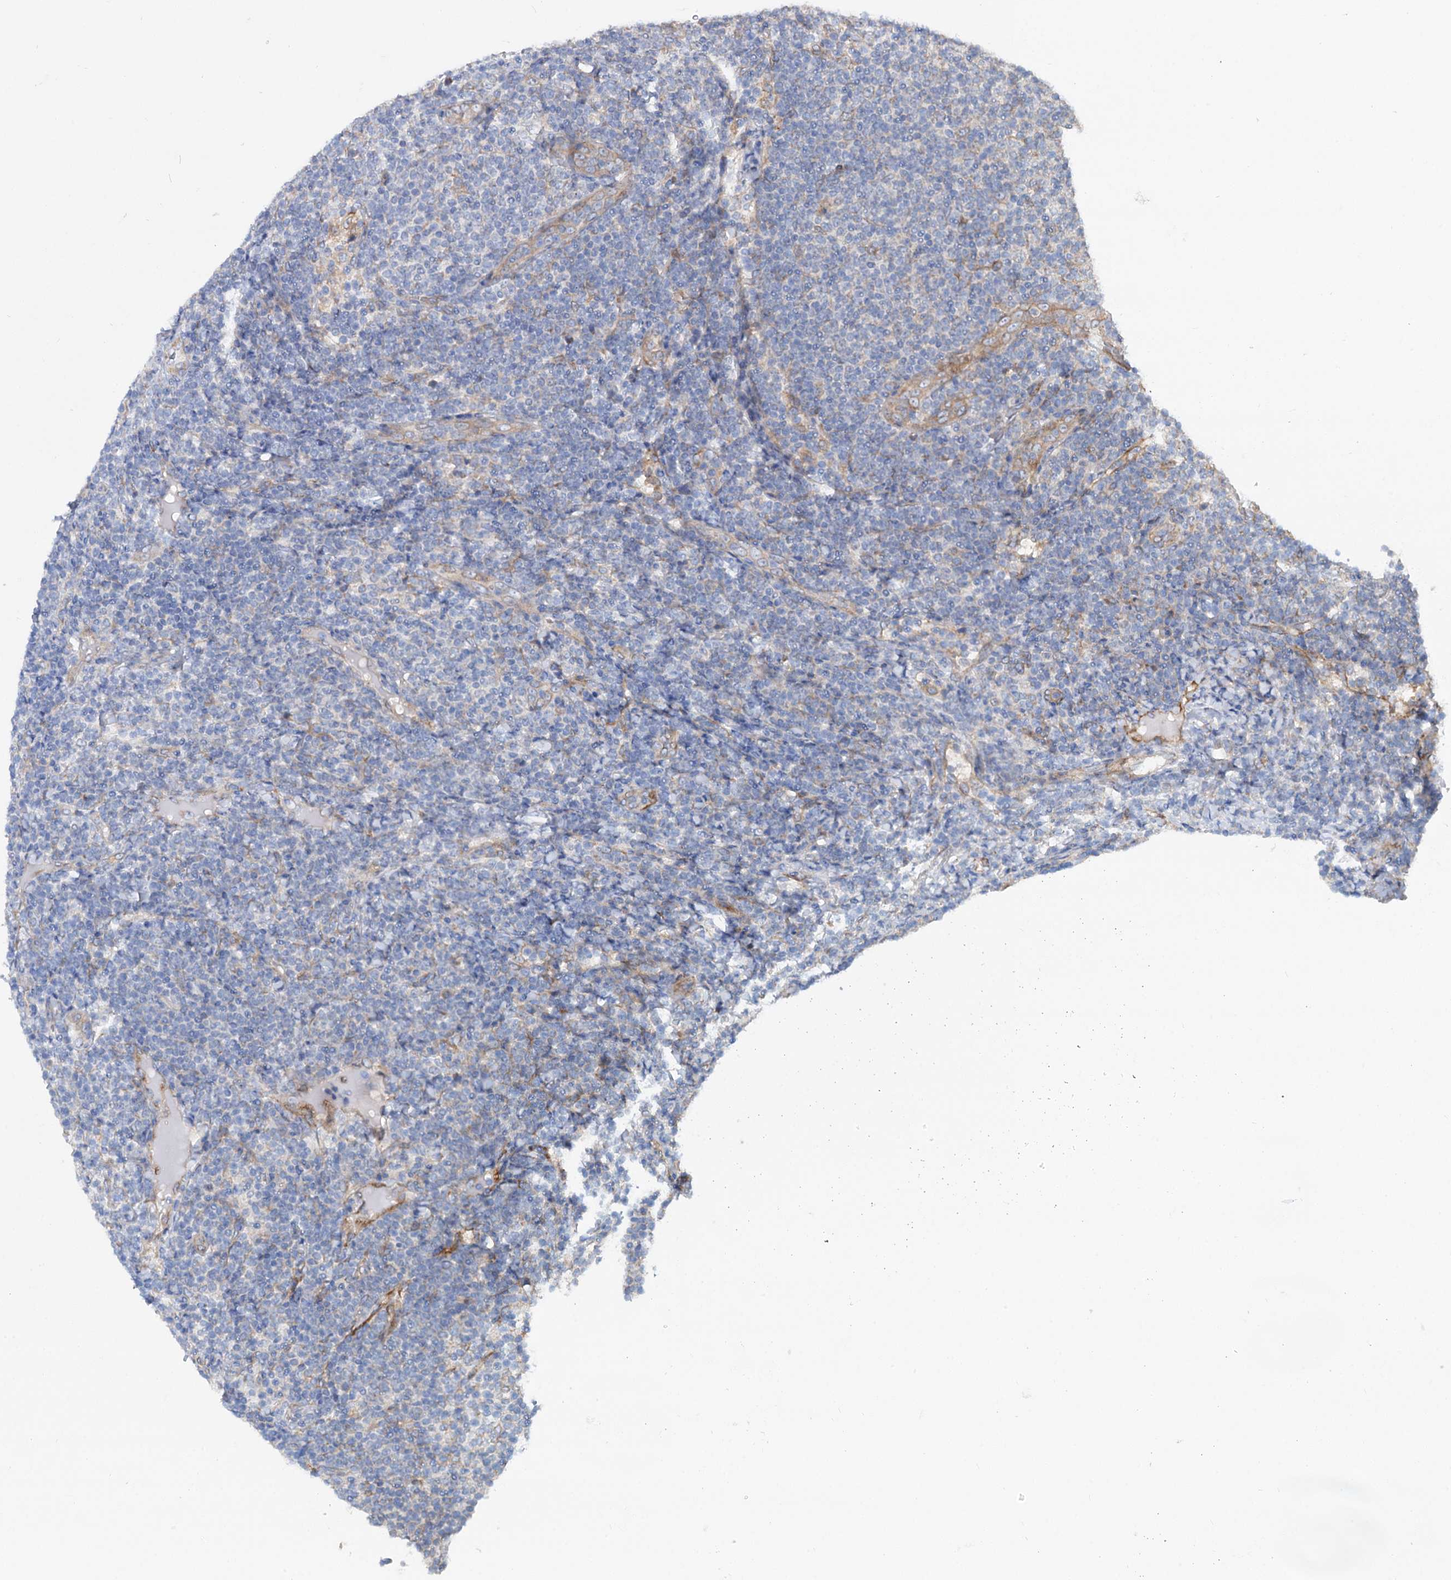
{"staining": {"intensity": "negative", "quantity": "none", "location": "none"}, "tissue": "lymphoma", "cell_type": "Tumor cells", "image_type": "cancer", "snomed": [{"axis": "morphology", "description": "Malignant lymphoma, non-Hodgkin's type, Low grade"}, {"axis": "topography", "description": "Lymph node"}], "caption": "An image of human low-grade malignant lymphoma, non-Hodgkin's type is negative for staining in tumor cells.", "gene": "PTDSS2", "patient": {"sex": "male", "age": 66}}